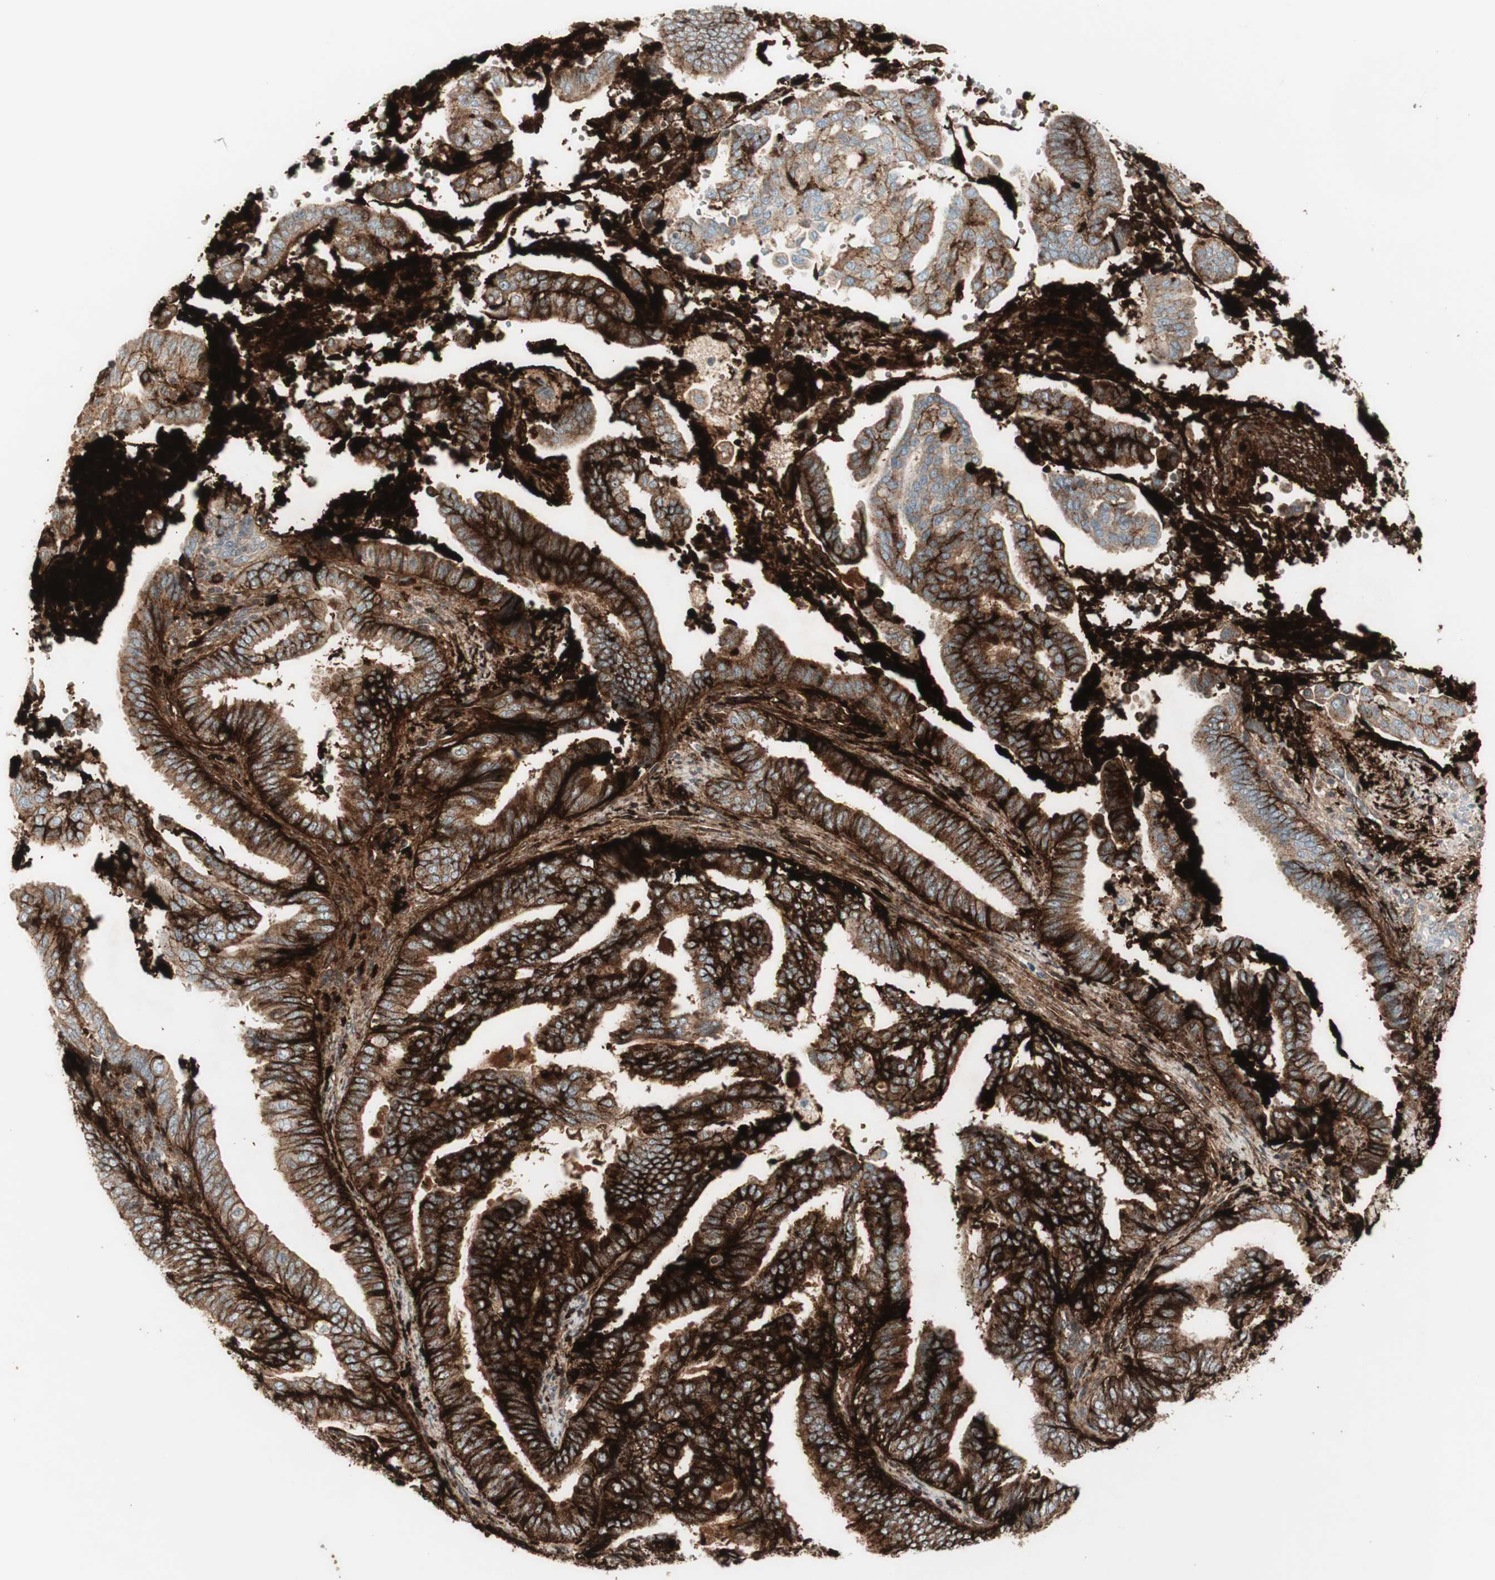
{"staining": {"intensity": "strong", "quantity": ">75%", "location": "cytoplasmic/membranous"}, "tissue": "endometrial cancer", "cell_type": "Tumor cells", "image_type": "cancer", "snomed": [{"axis": "morphology", "description": "Adenocarcinoma, NOS"}, {"axis": "topography", "description": "Endometrium"}], "caption": "Tumor cells reveal high levels of strong cytoplasmic/membranous positivity in approximately >75% of cells in endometrial cancer.", "gene": "MDK", "patient": {"sex": "female", "age": 58}}